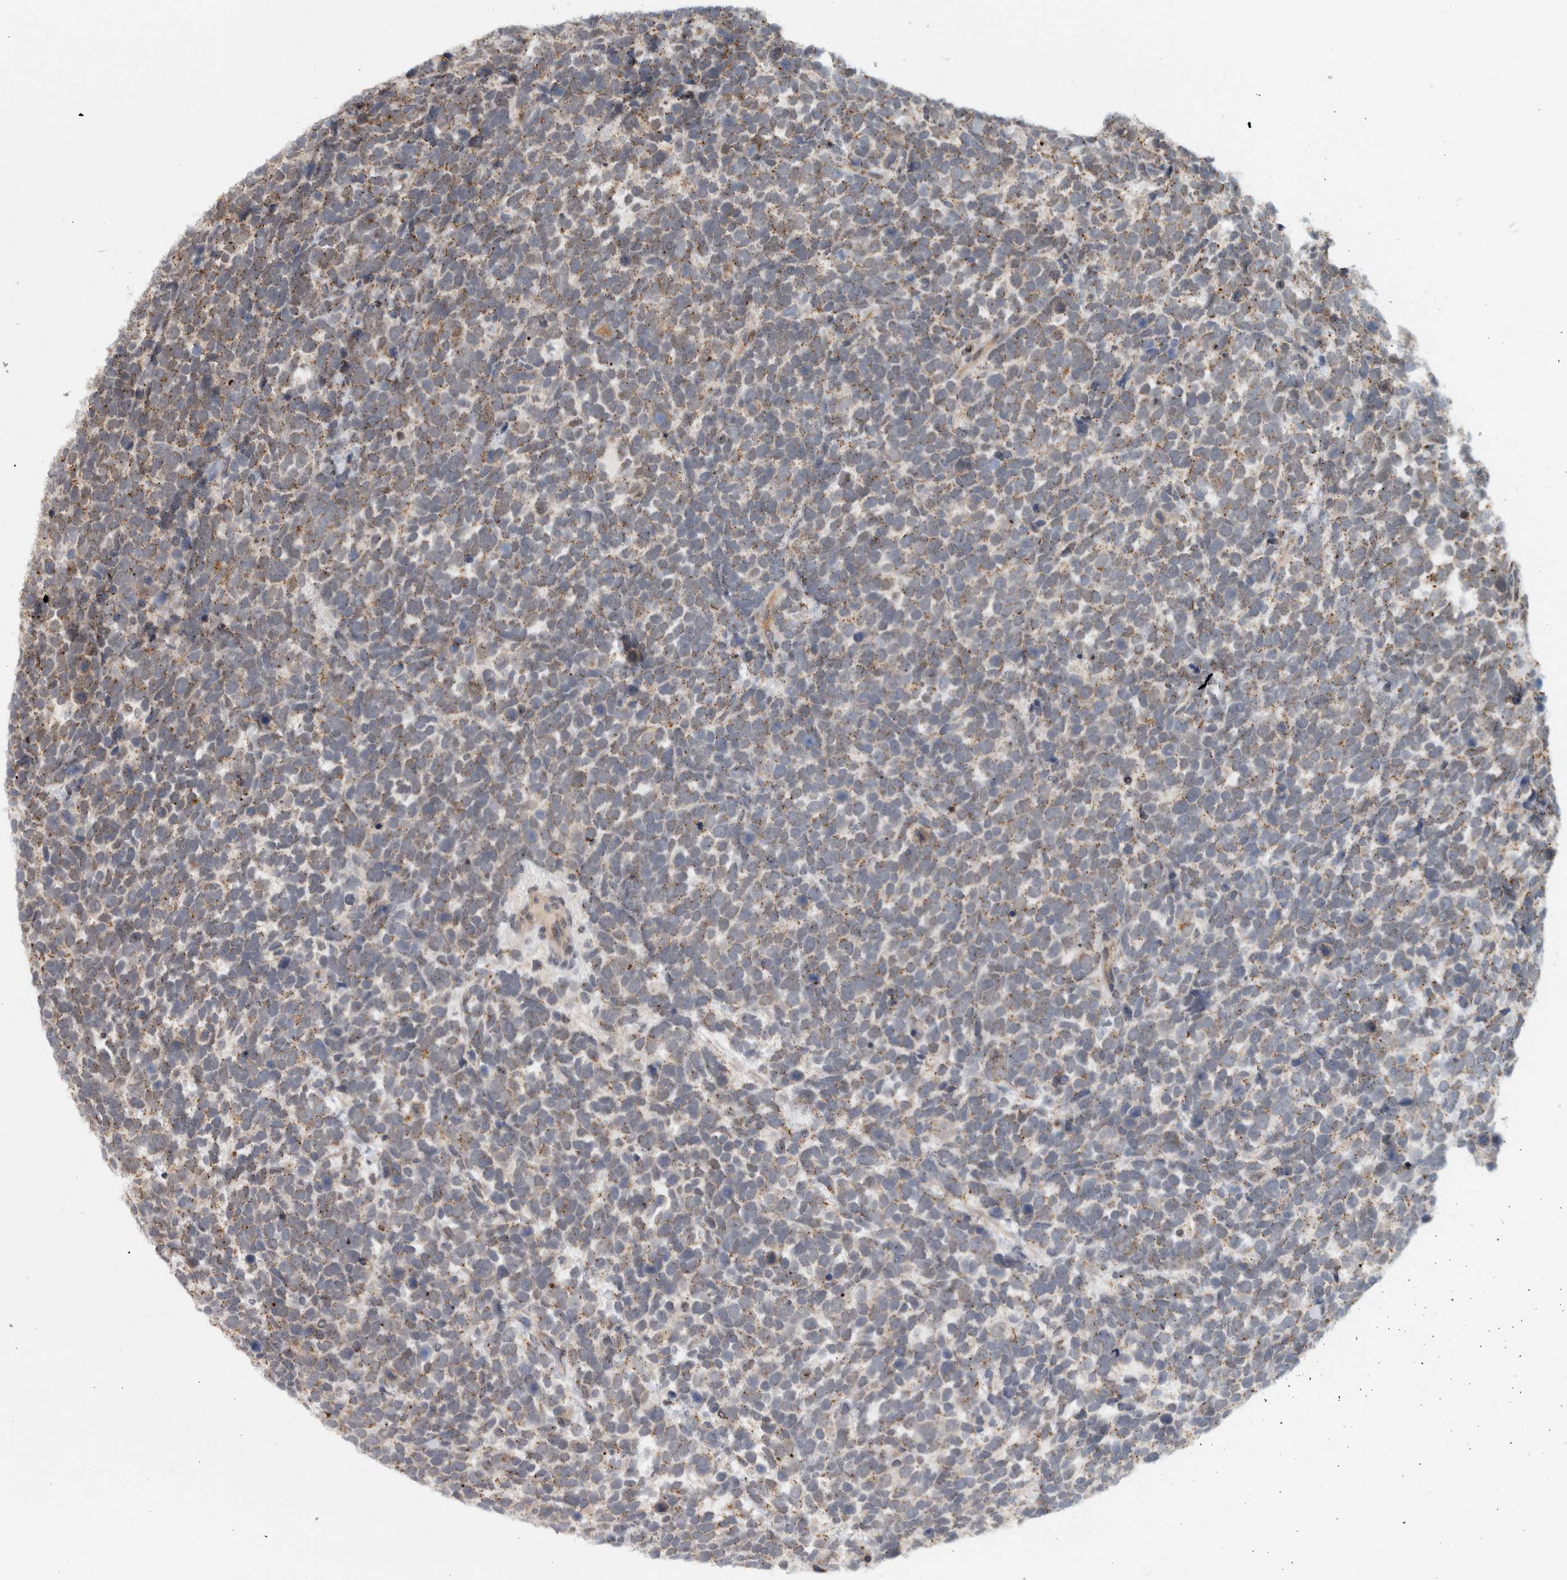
{"staining": {"intensity": "weak", "quantity": ">75%", "location": "cytoplasmic/membranous"}, "tissue": "urothelial cancer", "cell_type": "Tumor cells", "image_type": "cancer", "snomed": [{"axis": "morphology", "description": "Urothelial carcinoma, High grade"}, {"axis": "topography", "description": "Urinary bladder"}], "caption": "The immunohistochemical stain shows weak cytoplasmic/membranous staining in tumor cells of urothelial cancer tissue.", "gene": "MSL1", "patient": {"sex": "female", "age": 82}}